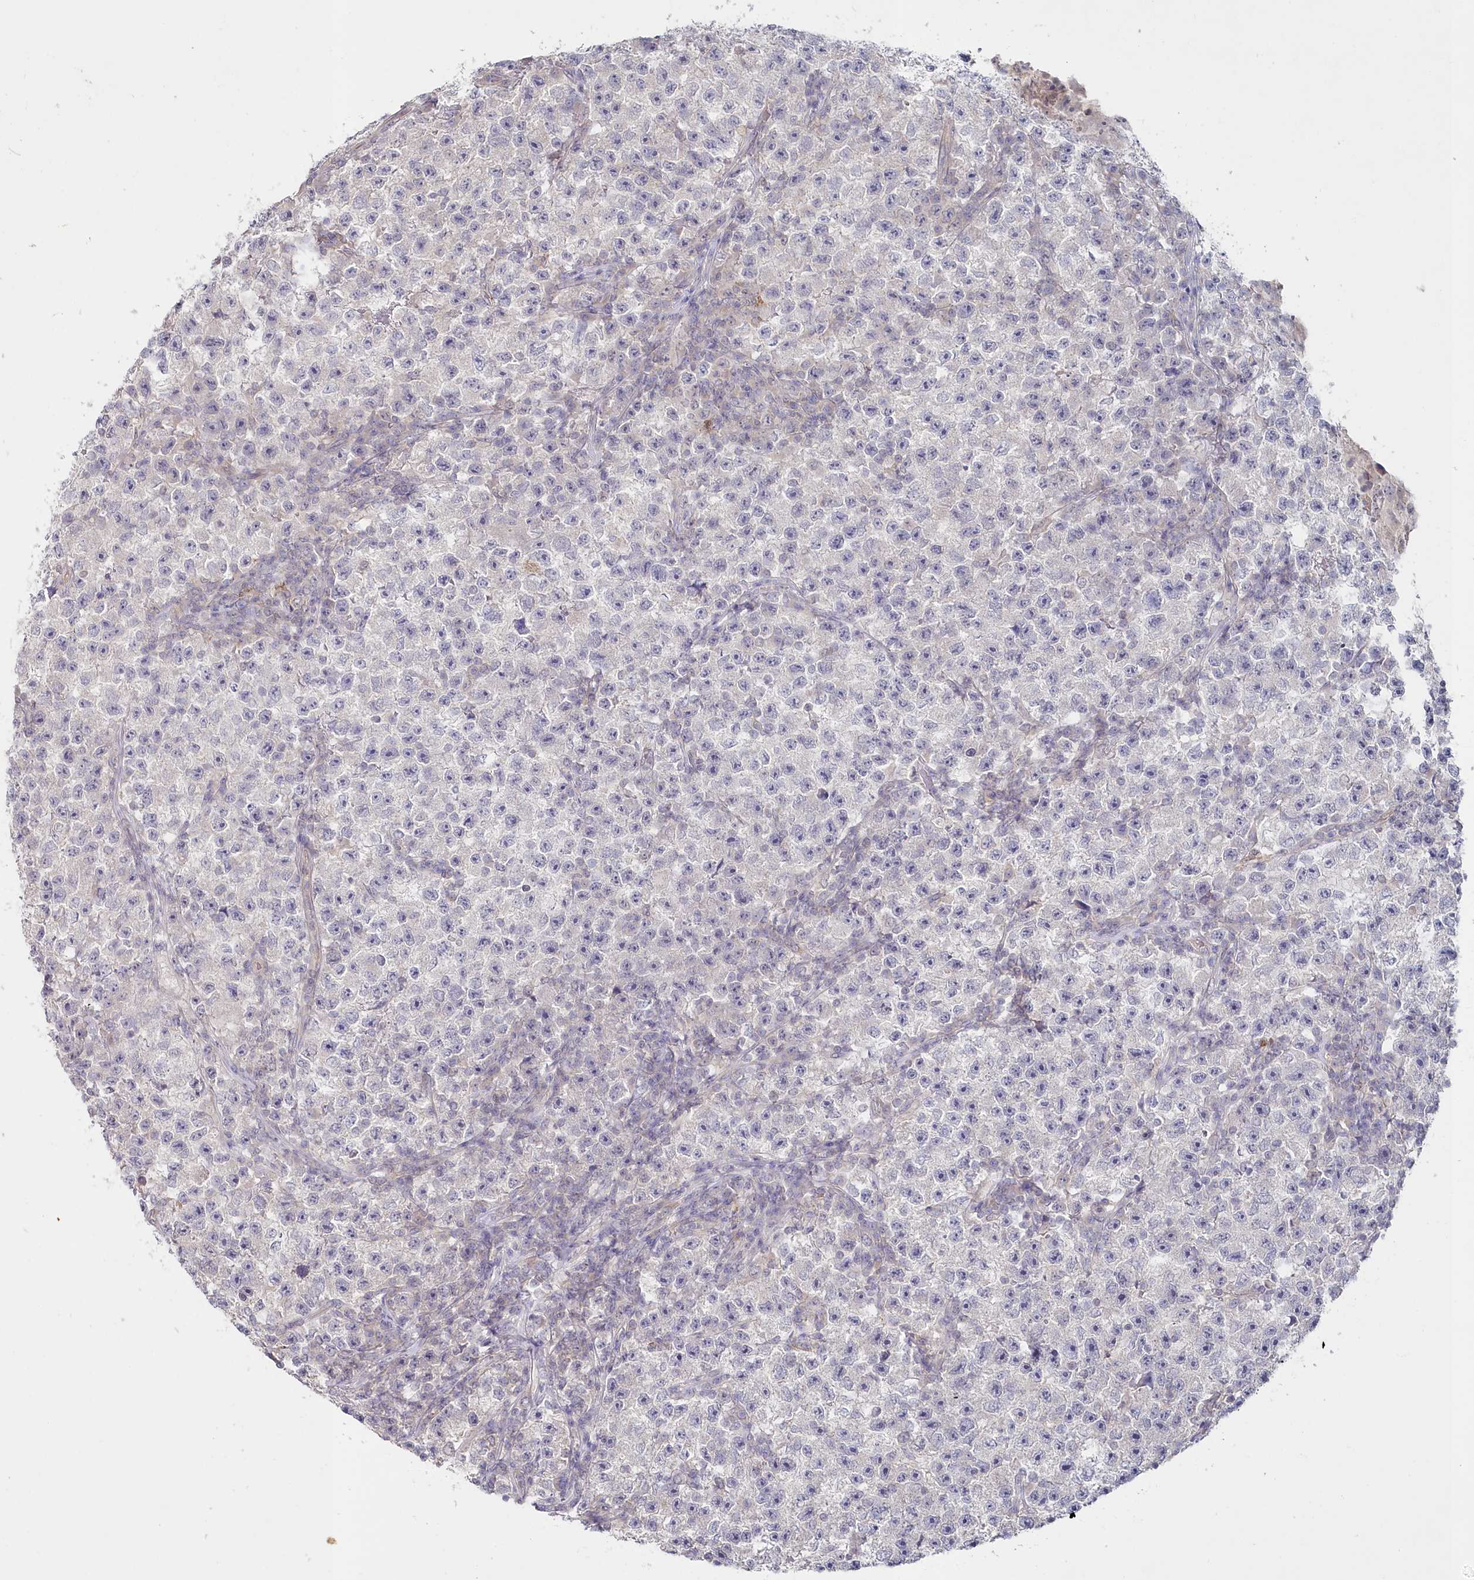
{"staining": {"intensity": "negative", "quantity": "none", "location": "none"}, "tissue": "testis cancer", "cell_type": "Tumor cells", "image_type": "cancer", "snomed": [{"axis": "morphology", "description": "Seminoma, NOS"}, {"axis": "topography", "description": "Testis"}], "caption": "Tumor cells are negative for brown protein staining in seminoma (testis).", "gene": "AAMDC", "patient": {"sex": "male", "age": 22}}